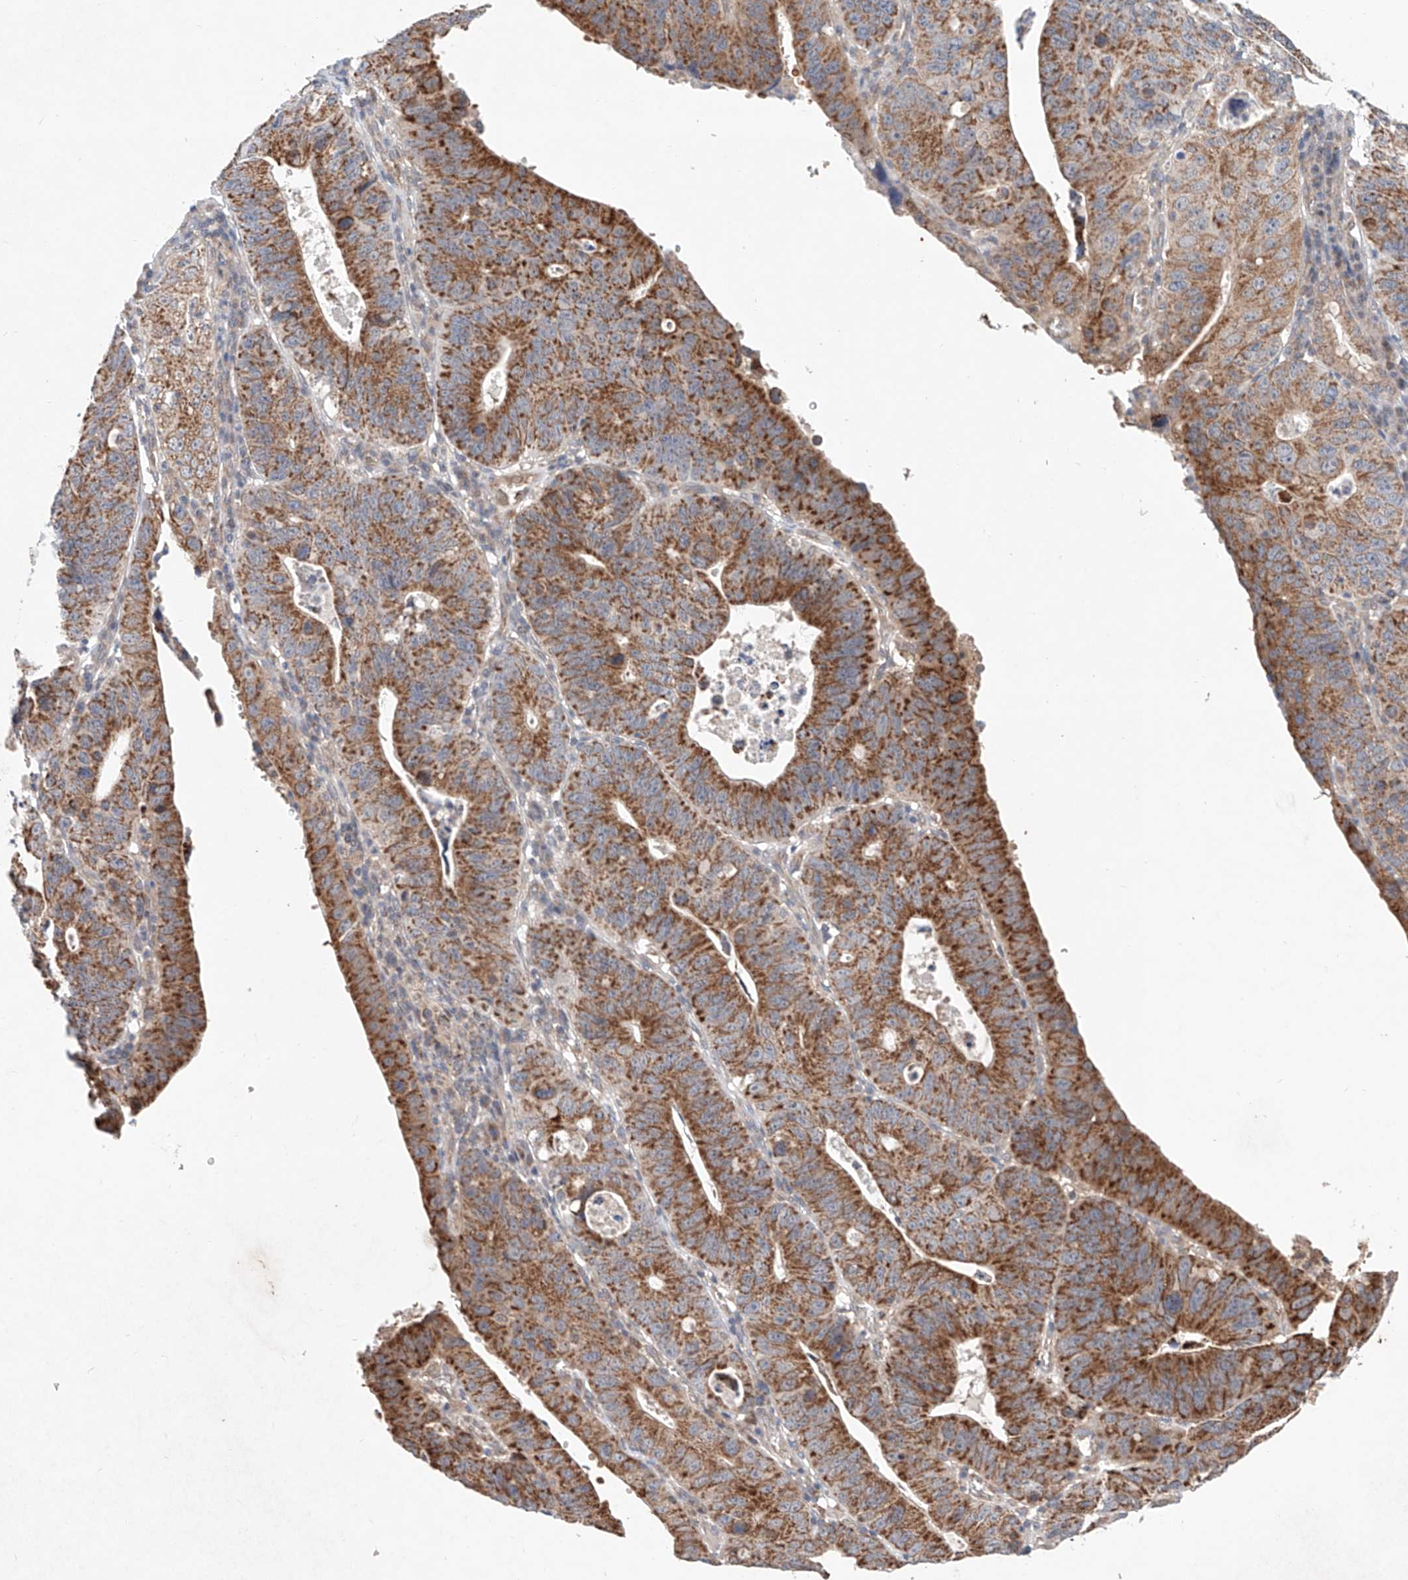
{"staining": {"intensity": "strong", "quantity": ">75%", "location": "cytoplasmic/membranous"}, "tissue": "stomach cancer", "cell_type": "Tumor cells", "image_type": "cancer", "snomed": [{"axis": "morphology", "description": "Adenocarcinoma, NOS"}, {"axis": "topography", "description": "Stomach"}], "caption": "Immunohistochemical staining of human adenocarcinoma (stomach) exhibits strong cytoplasmic/membranous protein staining in about >75% of tumor cells.", "gene": "FASTK", "patient": {"sex": "male", "age": 59}}